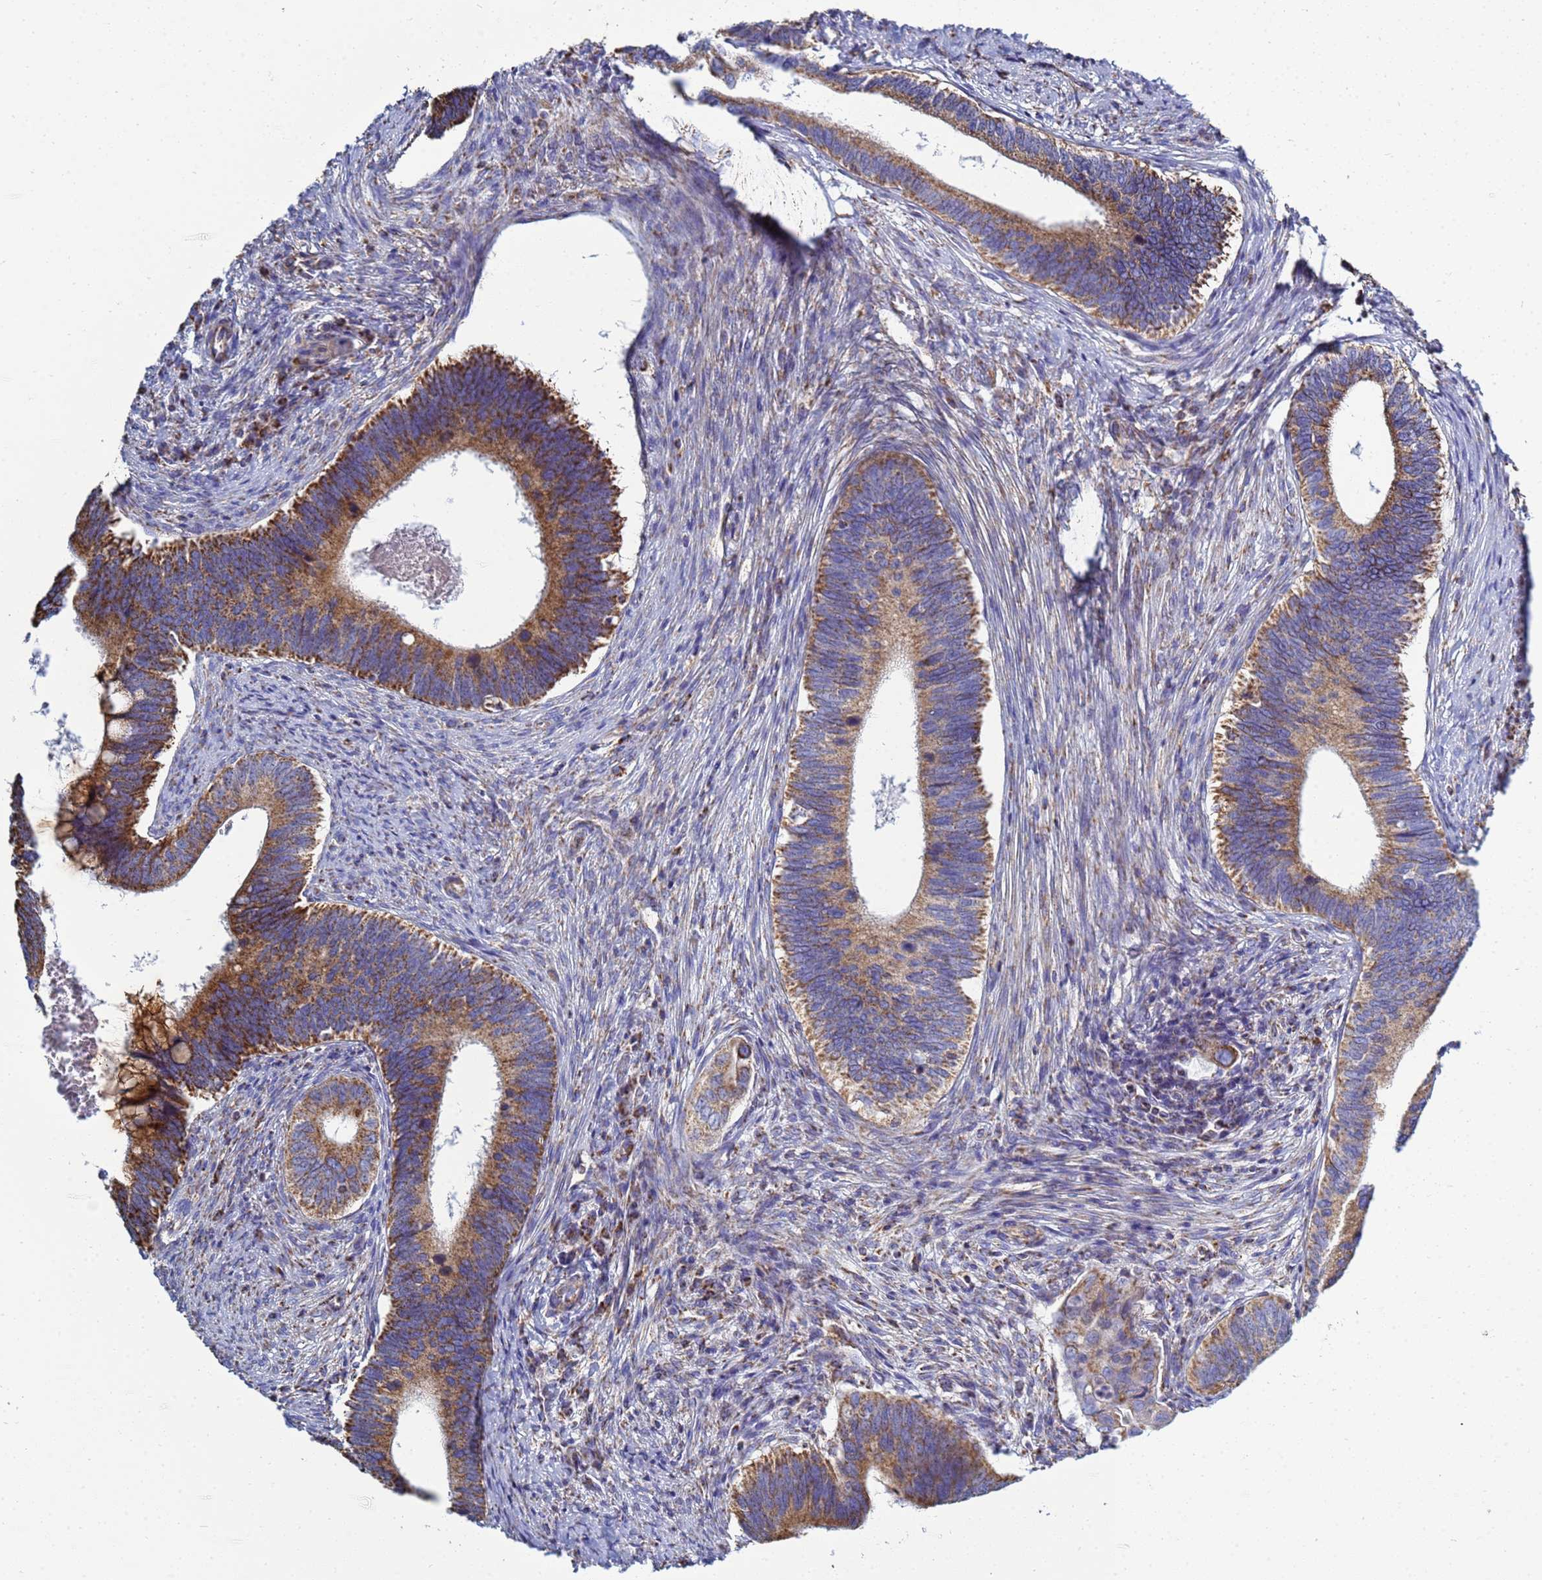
{"staining": {"intensity": "strong", "quantity": ">75%", "location": "cytoplasmic/membranous"}, "tissue": "cervical cancer", "cell_type": "Tumor cells", "image_type": "cancer", "snomed": [{"axis": "morphology", "description": "Adenocarcinoma, NOS"}, {"axis": "topography", "description": "Cervix"}], "caption": "This micrograph exhibits adenocarcinoma (cervical) stained with immunohistochemistry to label a protein in brown. The cytoplasmic/membranous of tumor cells show strong positivity for the protein. Nuclei are counter-stained blue.", "gene": "COQ4", "patient": {"sex": "female", "age": 42}}